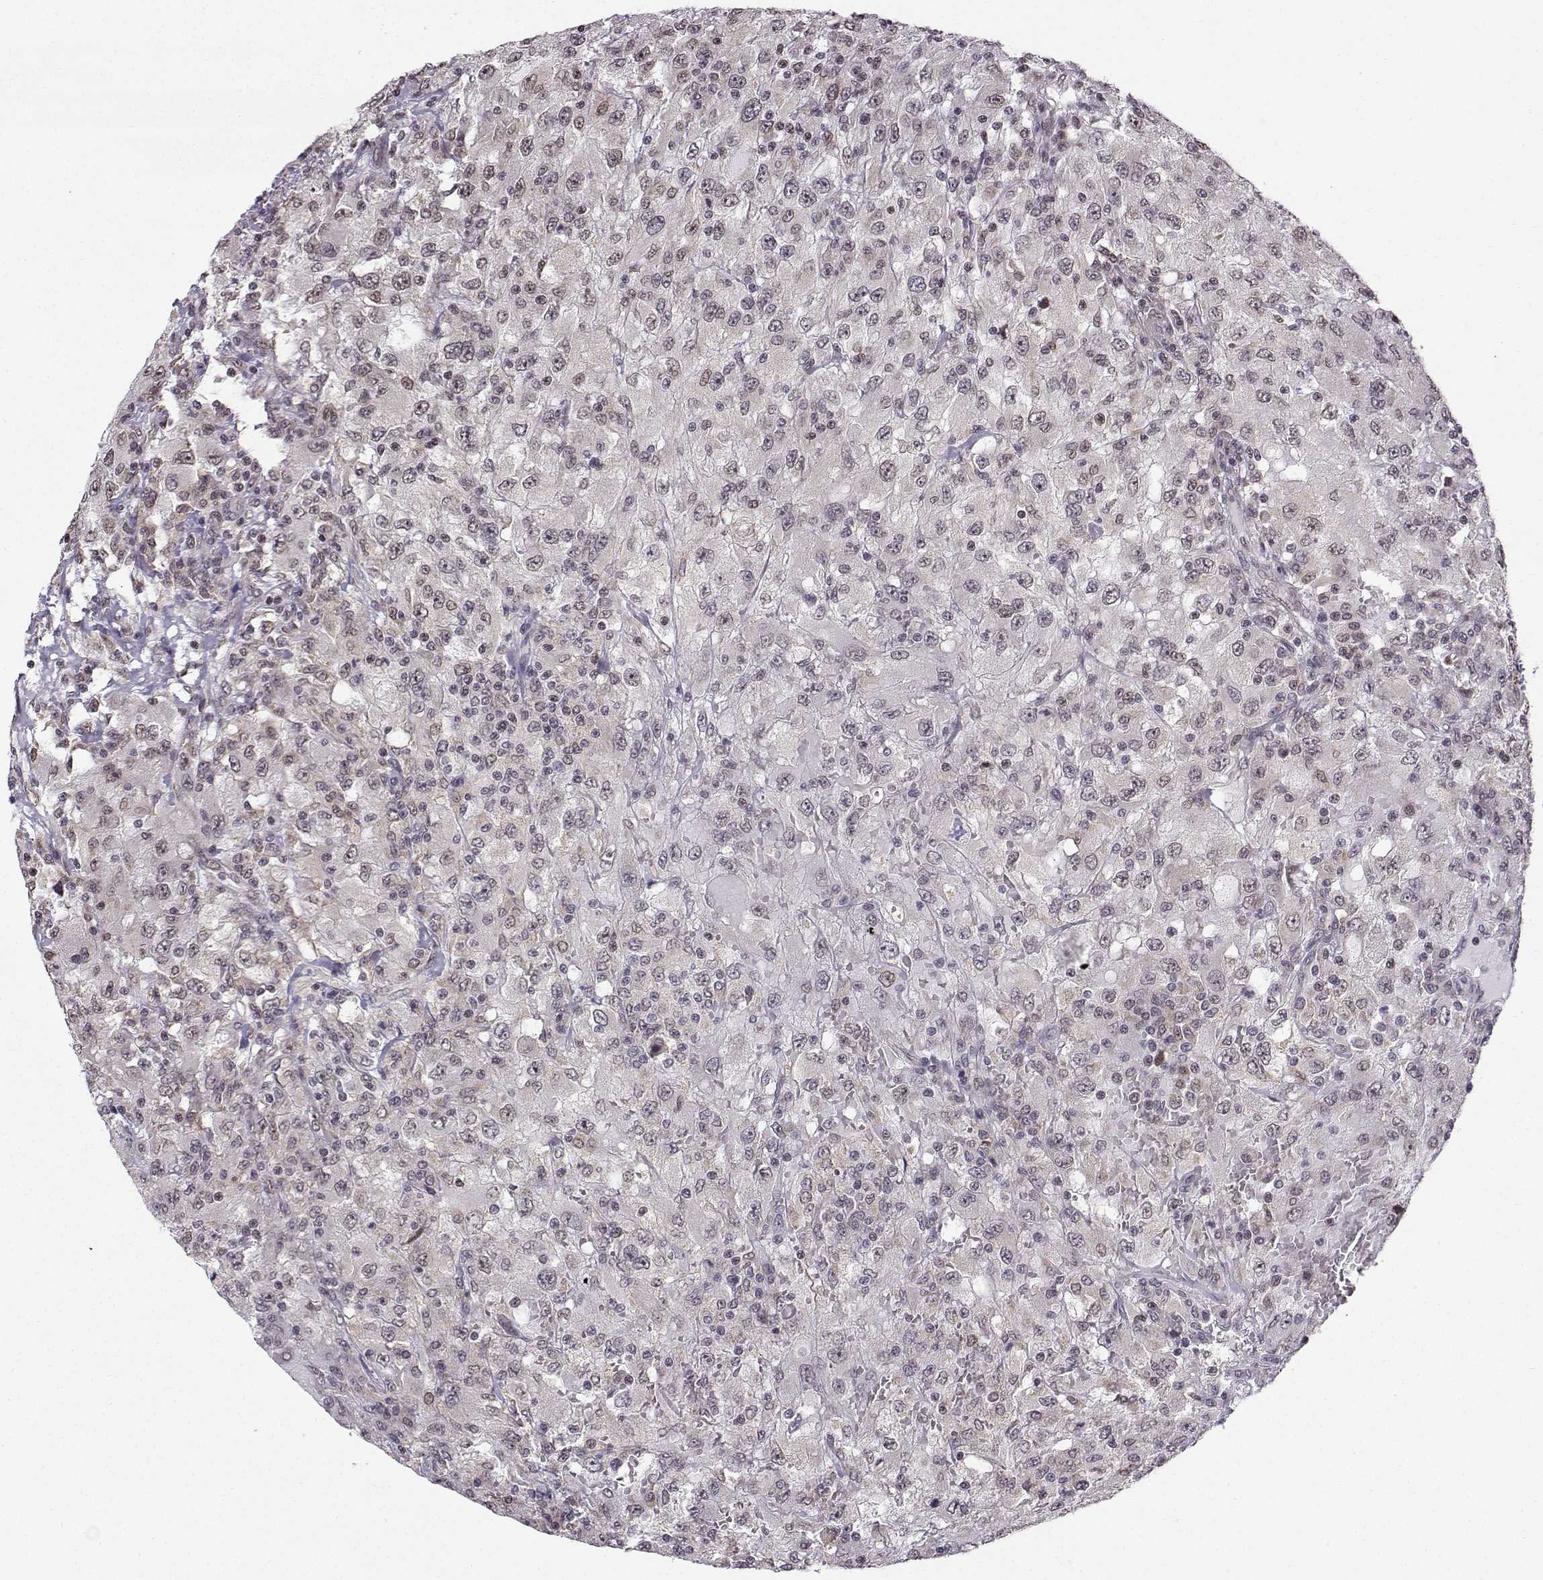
{"staining": {"intensity": "negative", "quantity": "none", "location": "none"}, "tissue": "renal cancer", "cell_type": "Tumor cells", "image_type": "cancer", "snomed": [{"axis": "morphology", "description": "Adenocarcinoma, NOS"}, {"axis": "topography", "description": "Kidney"}], "caption": "IHC micrograph of human renal cancer (adenocarcinoma) stained for a protein (brown), which shows no positivity in tumor cells.", "gene": "EZH1", "patient": {"sex": "female", "age": 67}}